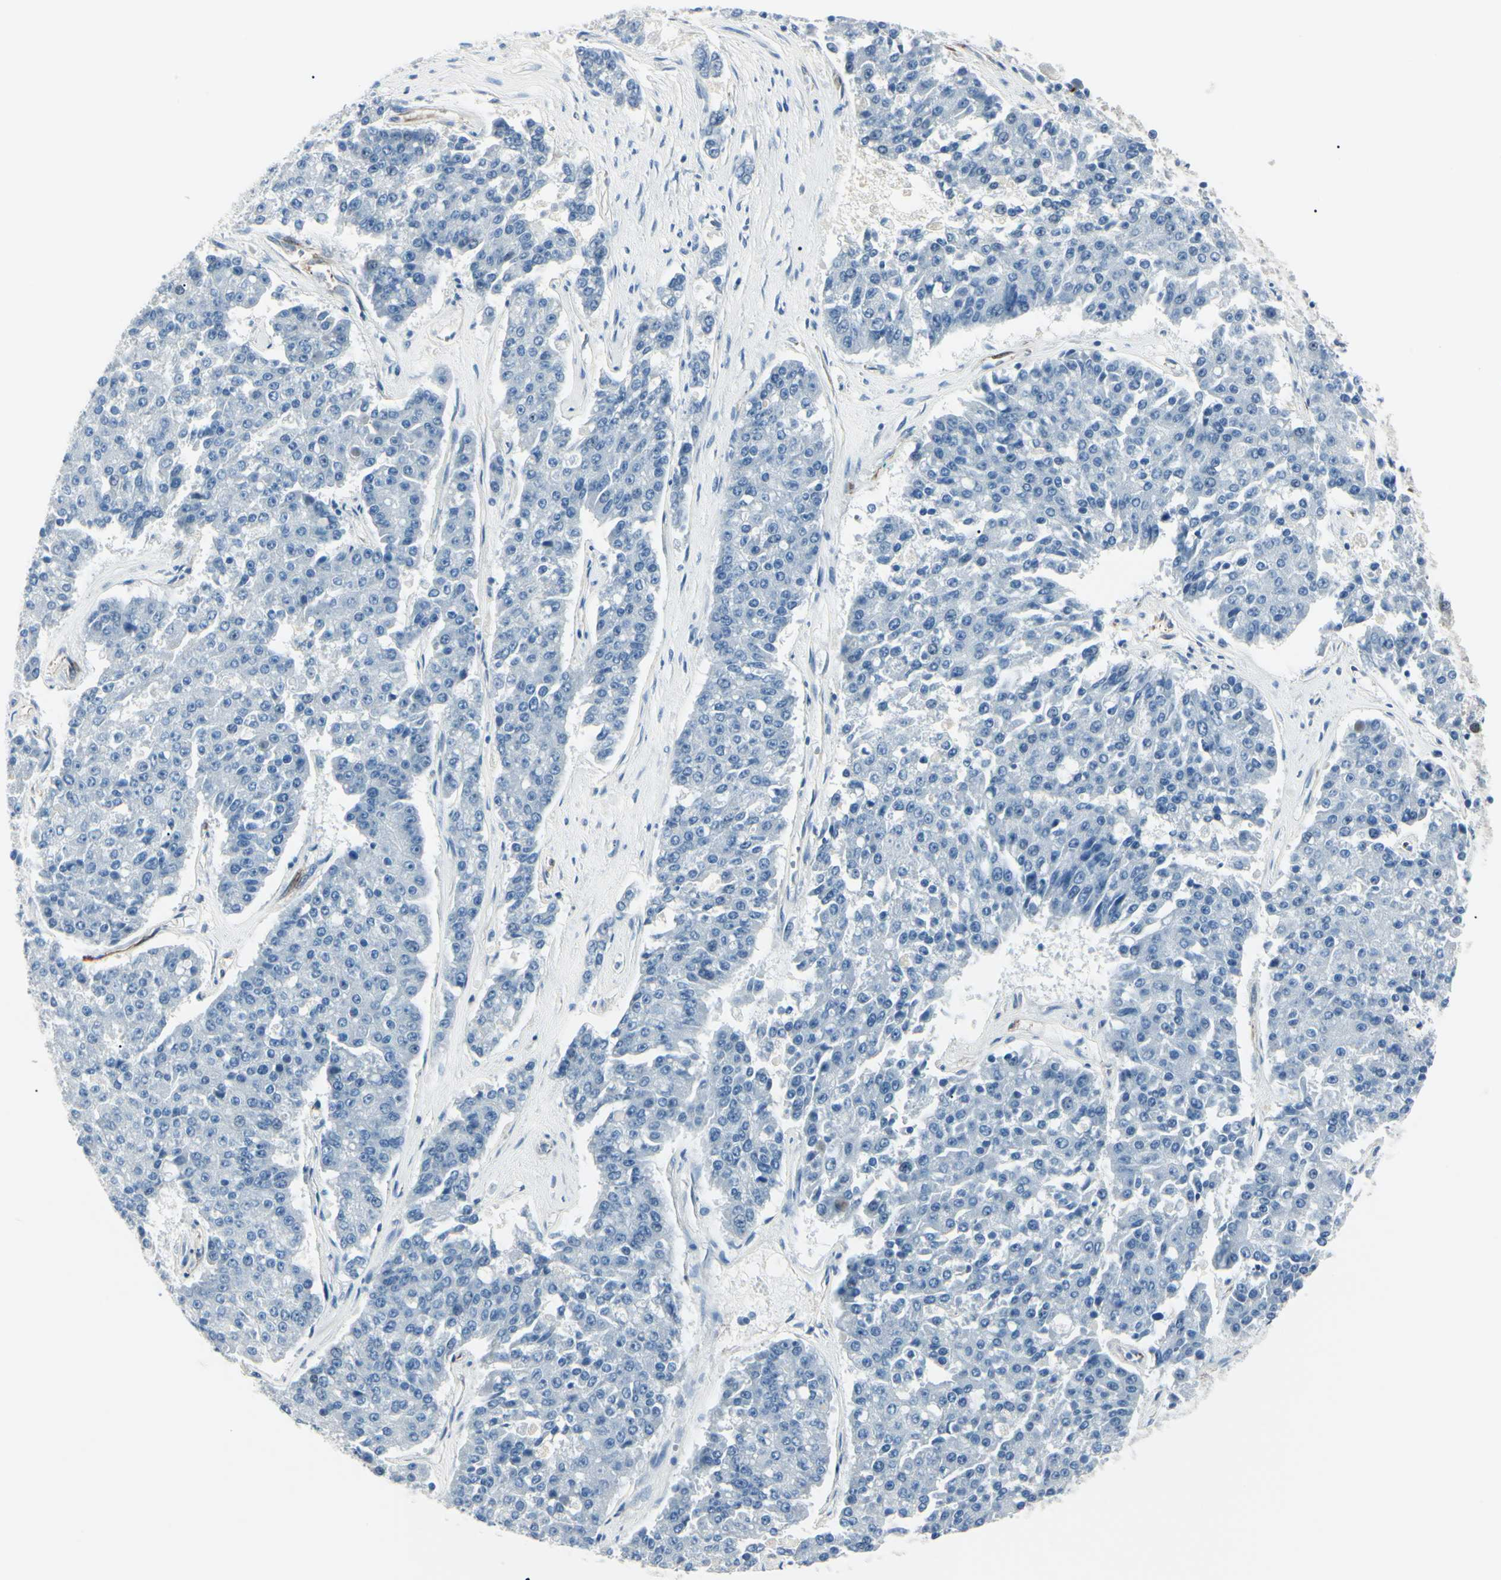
{"staining": {"intensity": "negative", "quantity": "none", "location": "none"}, "tissue": "pancreatic cancer", "cell_type": "Tumor cells", "image_type": "cancer", "snomed": [{"axis": "morphology", "description": "Adenocarcinoma, NOS"}, {"axis": "topography", "description": "Pancreas"}], "caption": "This is an IHC photomicrograph of pancreatic cancer (adenocarcinoma). There is no positivity in tumor cells.", "gene": "CA2", "patient": {"sex": "male", "age": 50}}